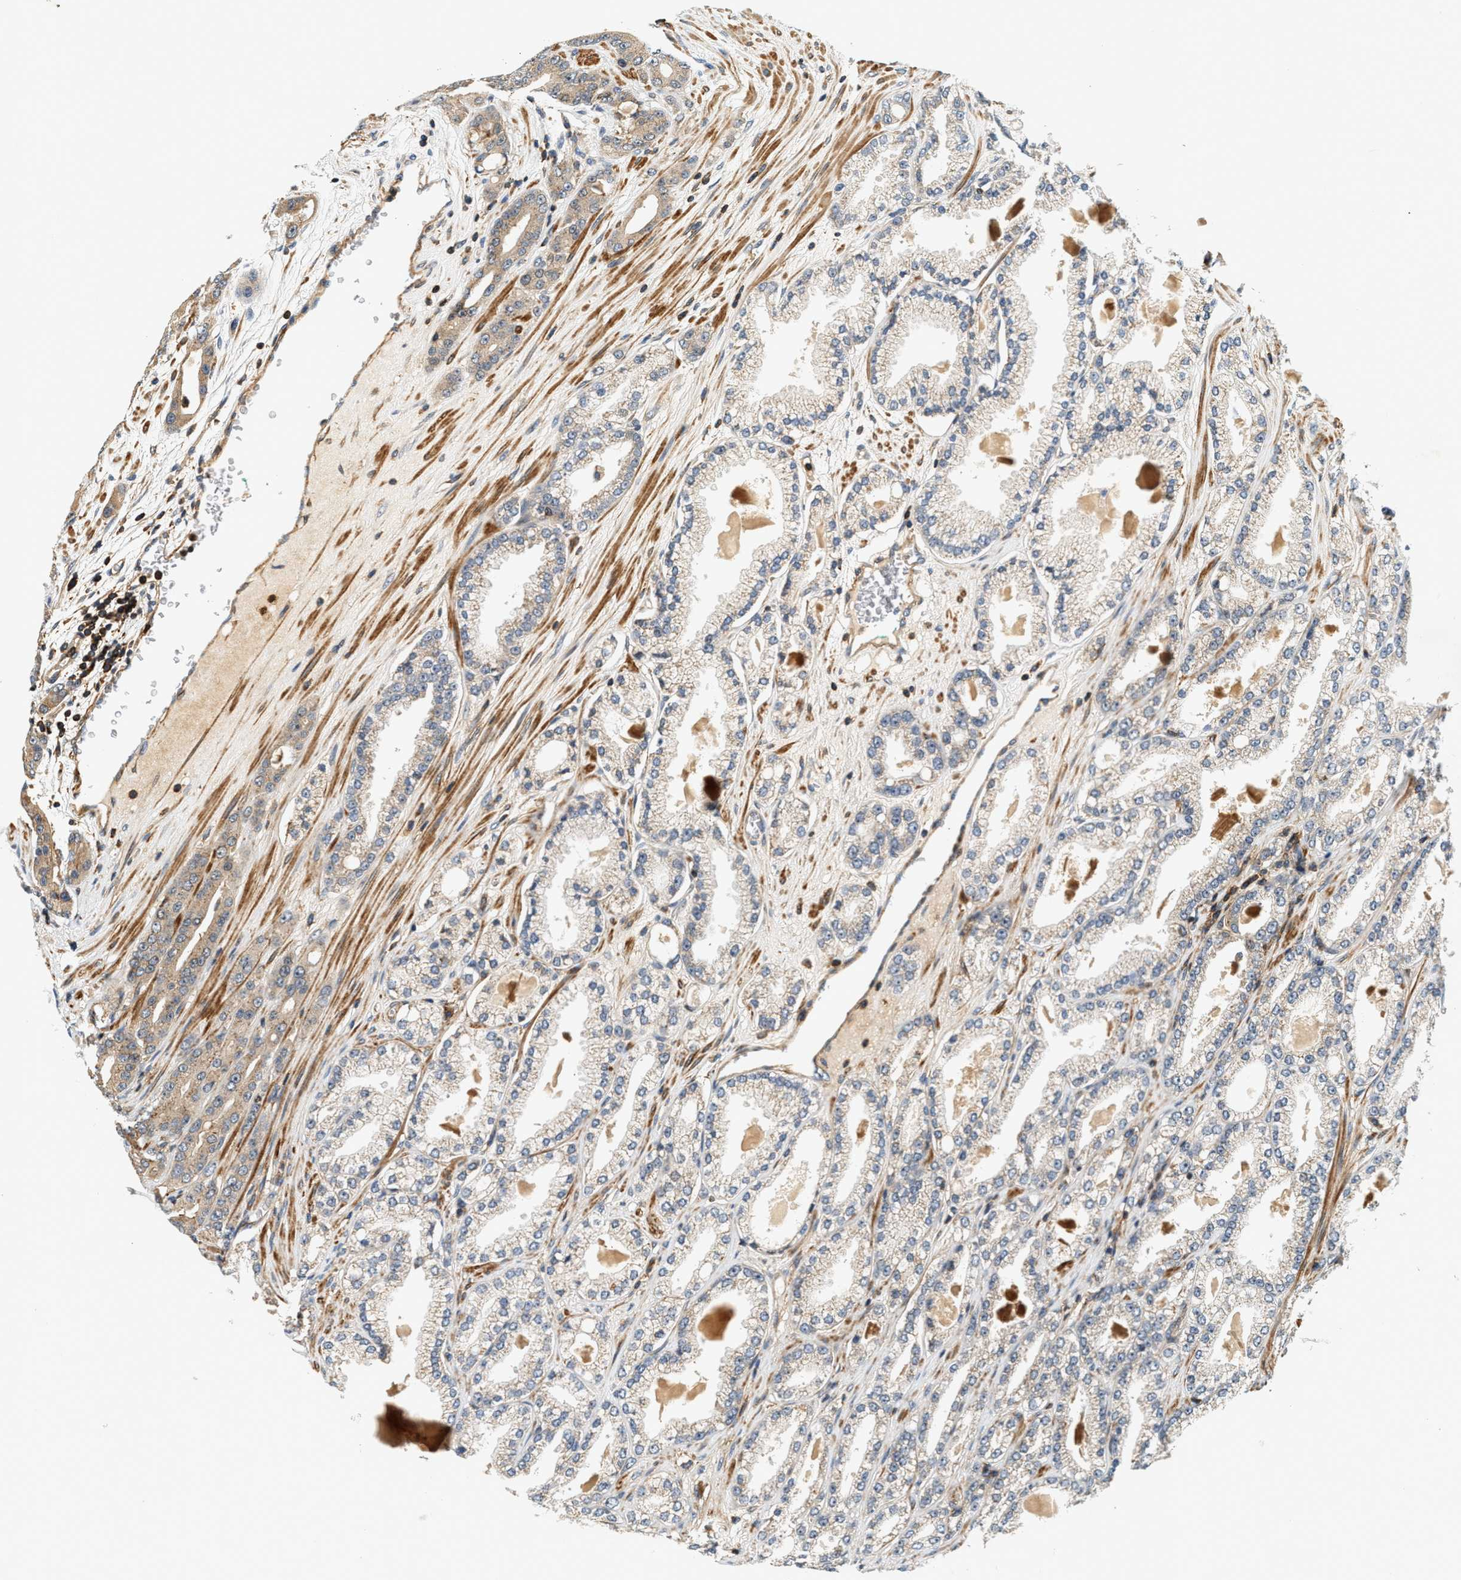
{"staining": {"intensity": "weak", "quantity": ">75%", "location": "cytoplasmic/membranous"}, "tissue": "prostate cancer", "cell_type": "Tumor cells", "image_type": "cancer", "snomed": [{"axis": "morphology", "description": "Adenocarcinoma, High grade"}, {"axis": "topography", "description": "Prostate"}], "caption": "Weak cytoplasmic/membranous expression is identified in about >75% of tumor cells in prostate high-grade adenocarcinoma.", "gene": "SAMD9", "patient": {"sex": "male", "age": 71}}